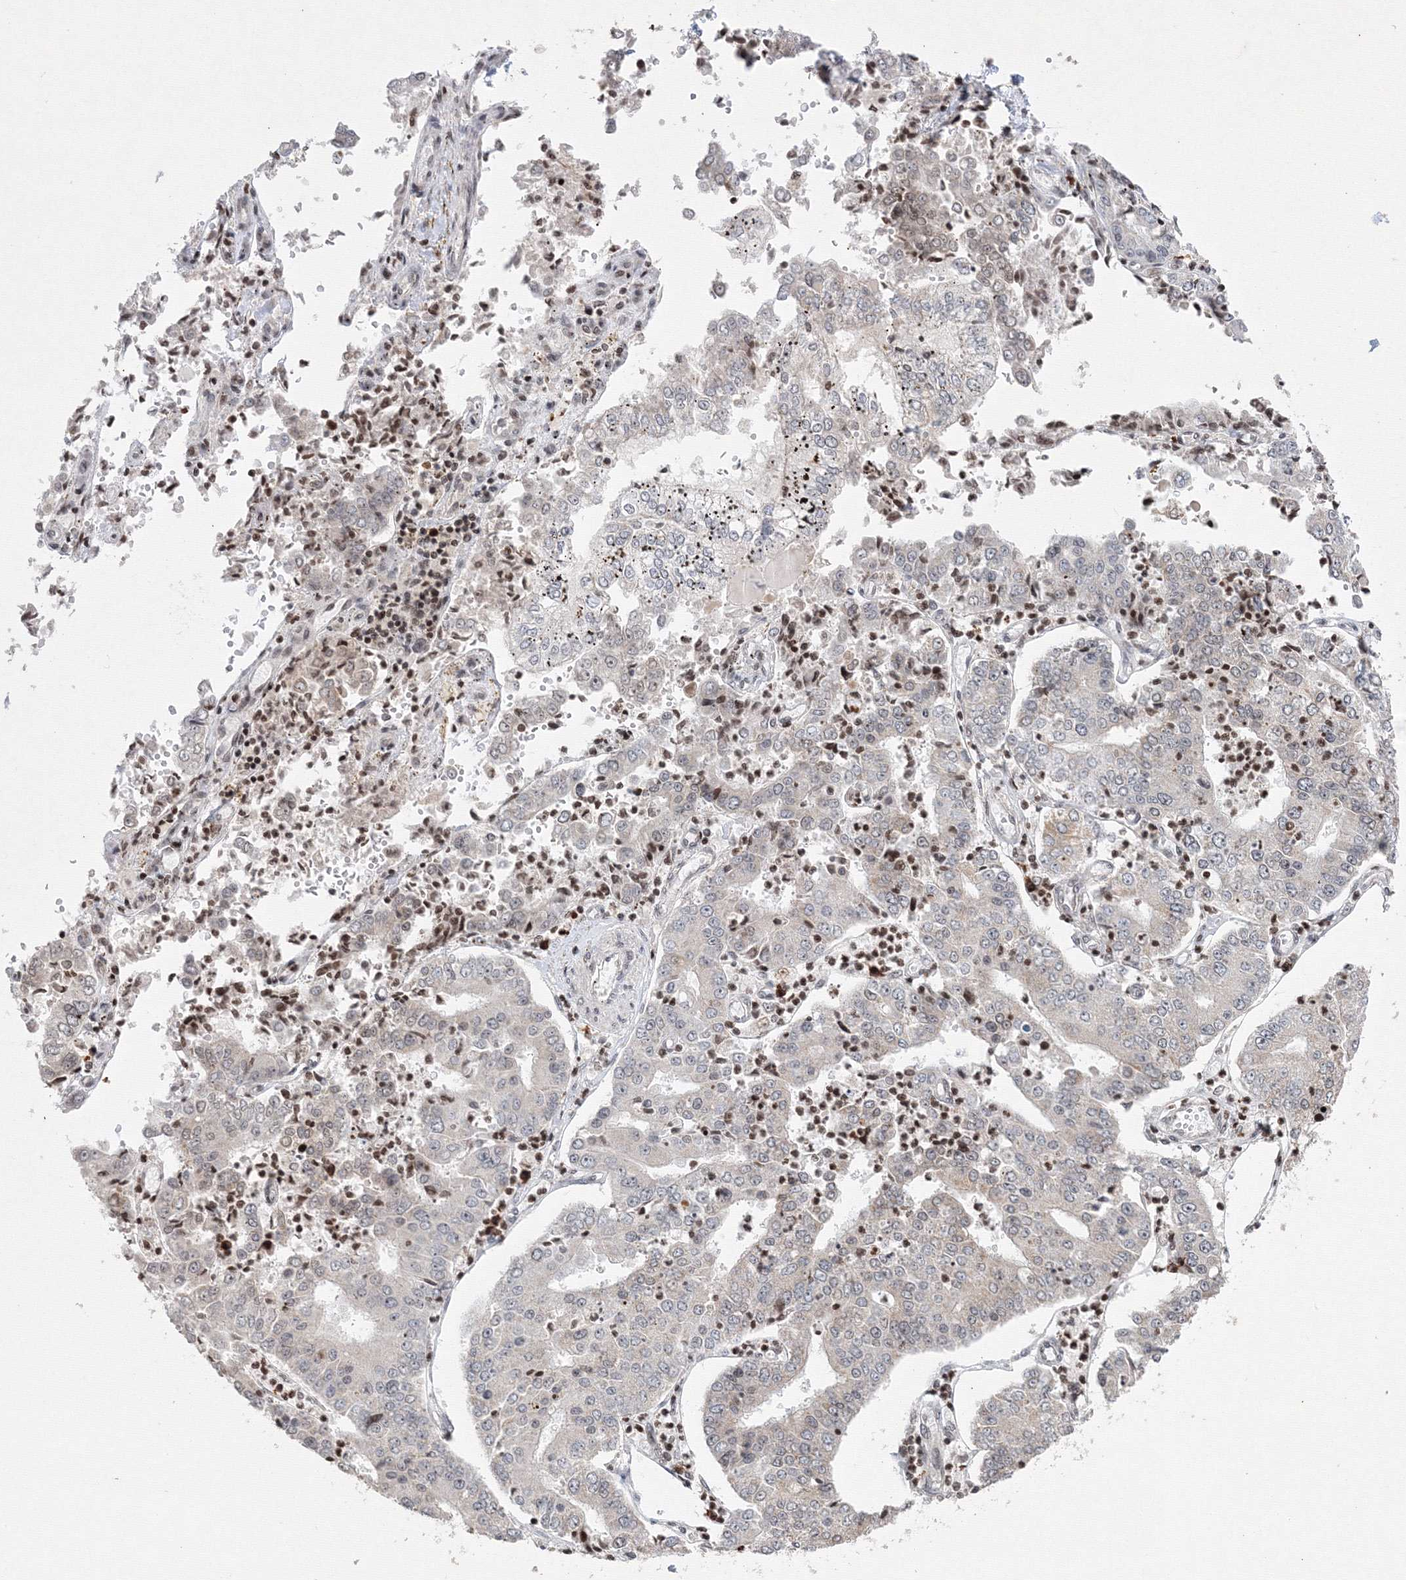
{"staining": {"intensity": "weak", "quantity": "<25%", "location": "cytoplasmic/membranous"}, "tissue": "stomach cancer", "cell_type": "Tumor cells", "image_type": "cancer", "snomed": [{"axis": "morphology", "description": "Adenocarcinoma, NOS"}, {"axis": "topography", "description": "Stomach"}], "caption": "Immunohistochemistry photomicrograph of neoplastic tissue: stomach cancer stained with DAB (3,3'-diaminobenzidine) exhibits no significant protein expression in tumor cells.", "gene": "MKRN2", "patient": {"sex": "male", "age": 76}}